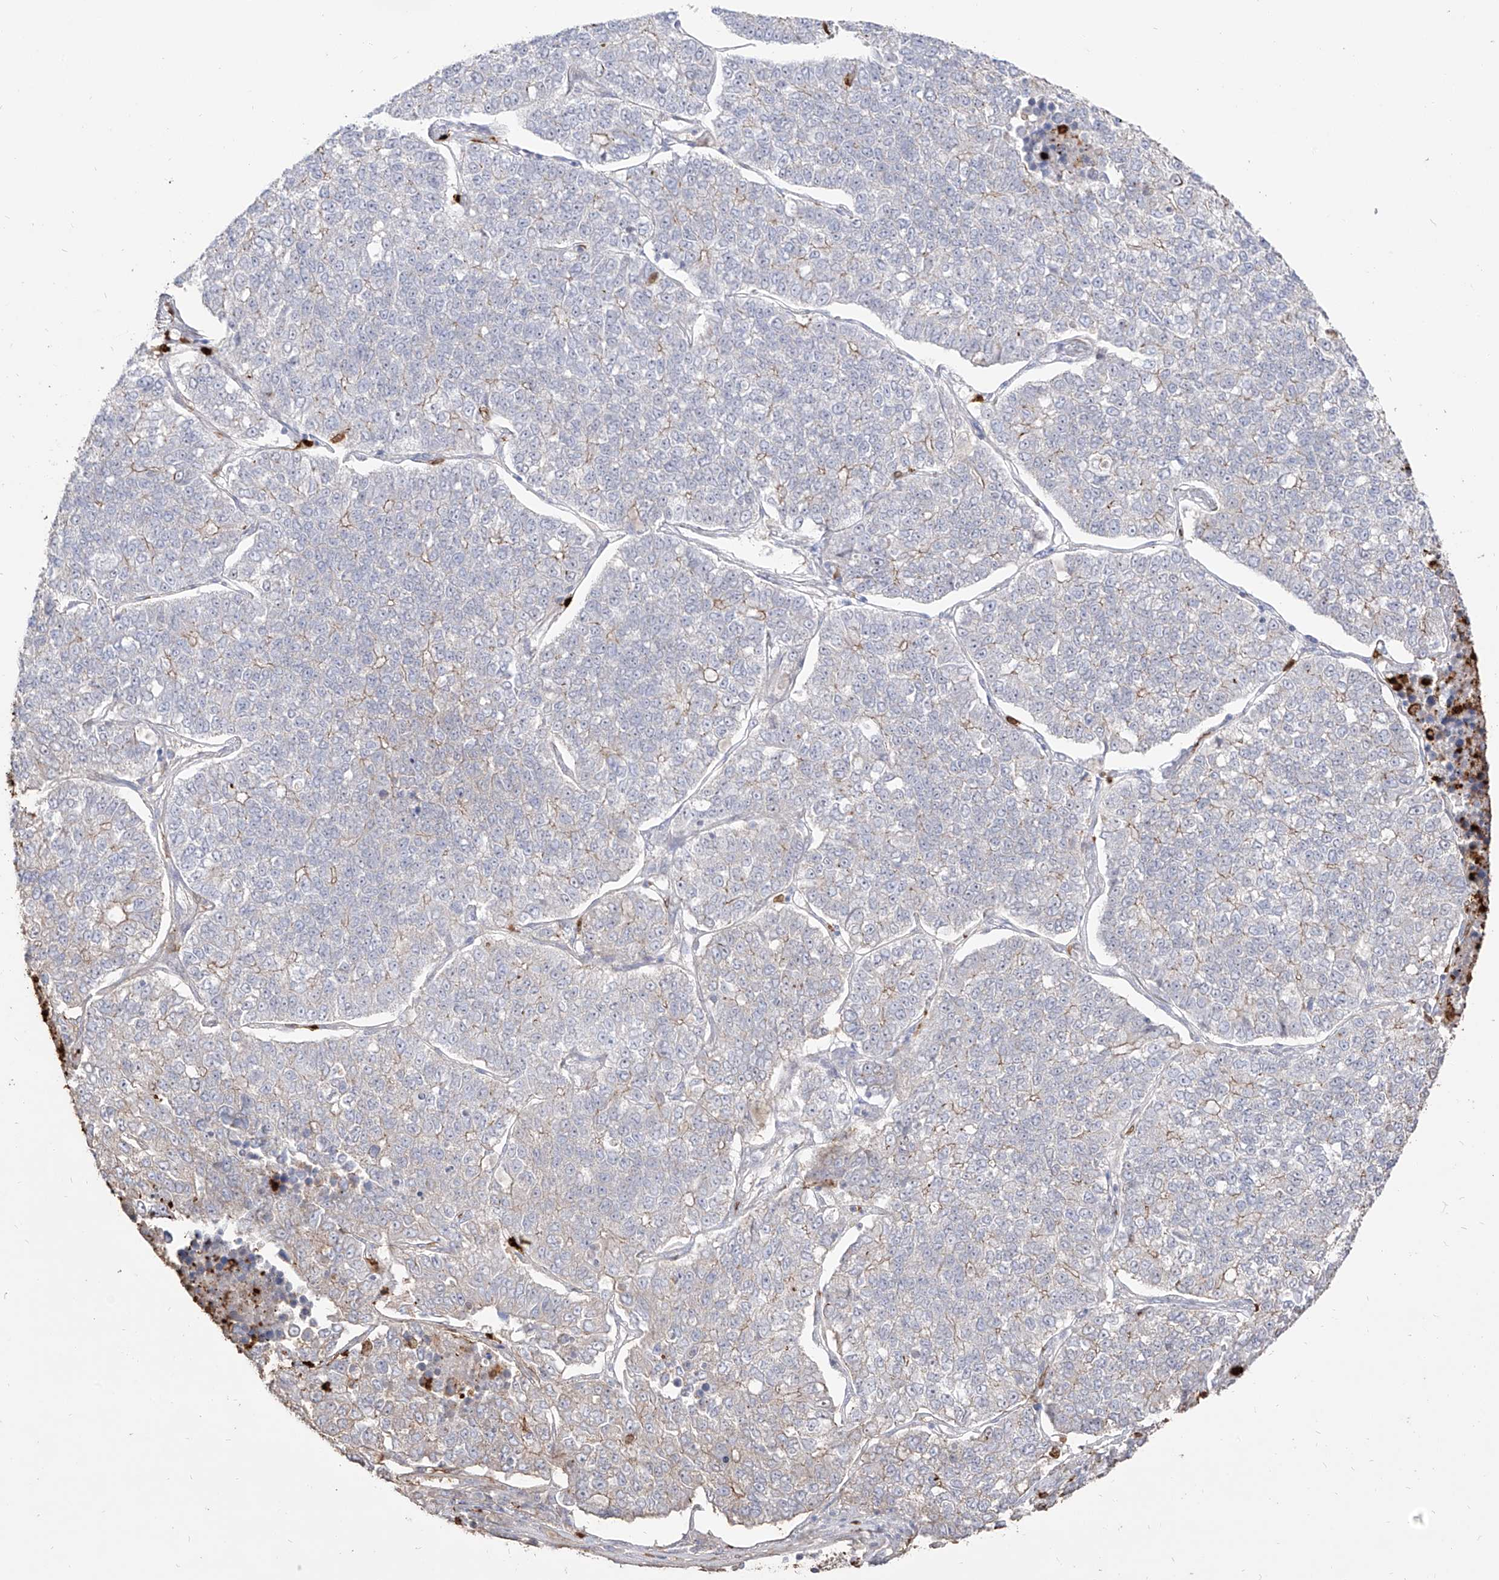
{"staining": {"intensity": "weak", "quantity": "<25%", "location": "cytoplasmic/membranous"}, "tissue": "lung cancer", "cell_type": "Tumor cells", "image_type": "cancer", "snomed": [{"axis": "morphology", "description": "Adenocarcinoma, NOS"}, {"axis": "topography", "description": "Lung"}], "caption": "Tumor cells are negative for brown protein staining in lung cancer (adenocarcinoma). Nuclei are stained in blue.", "gene": "ZNF227", "patient": {"sex": "male", "age": 49}}